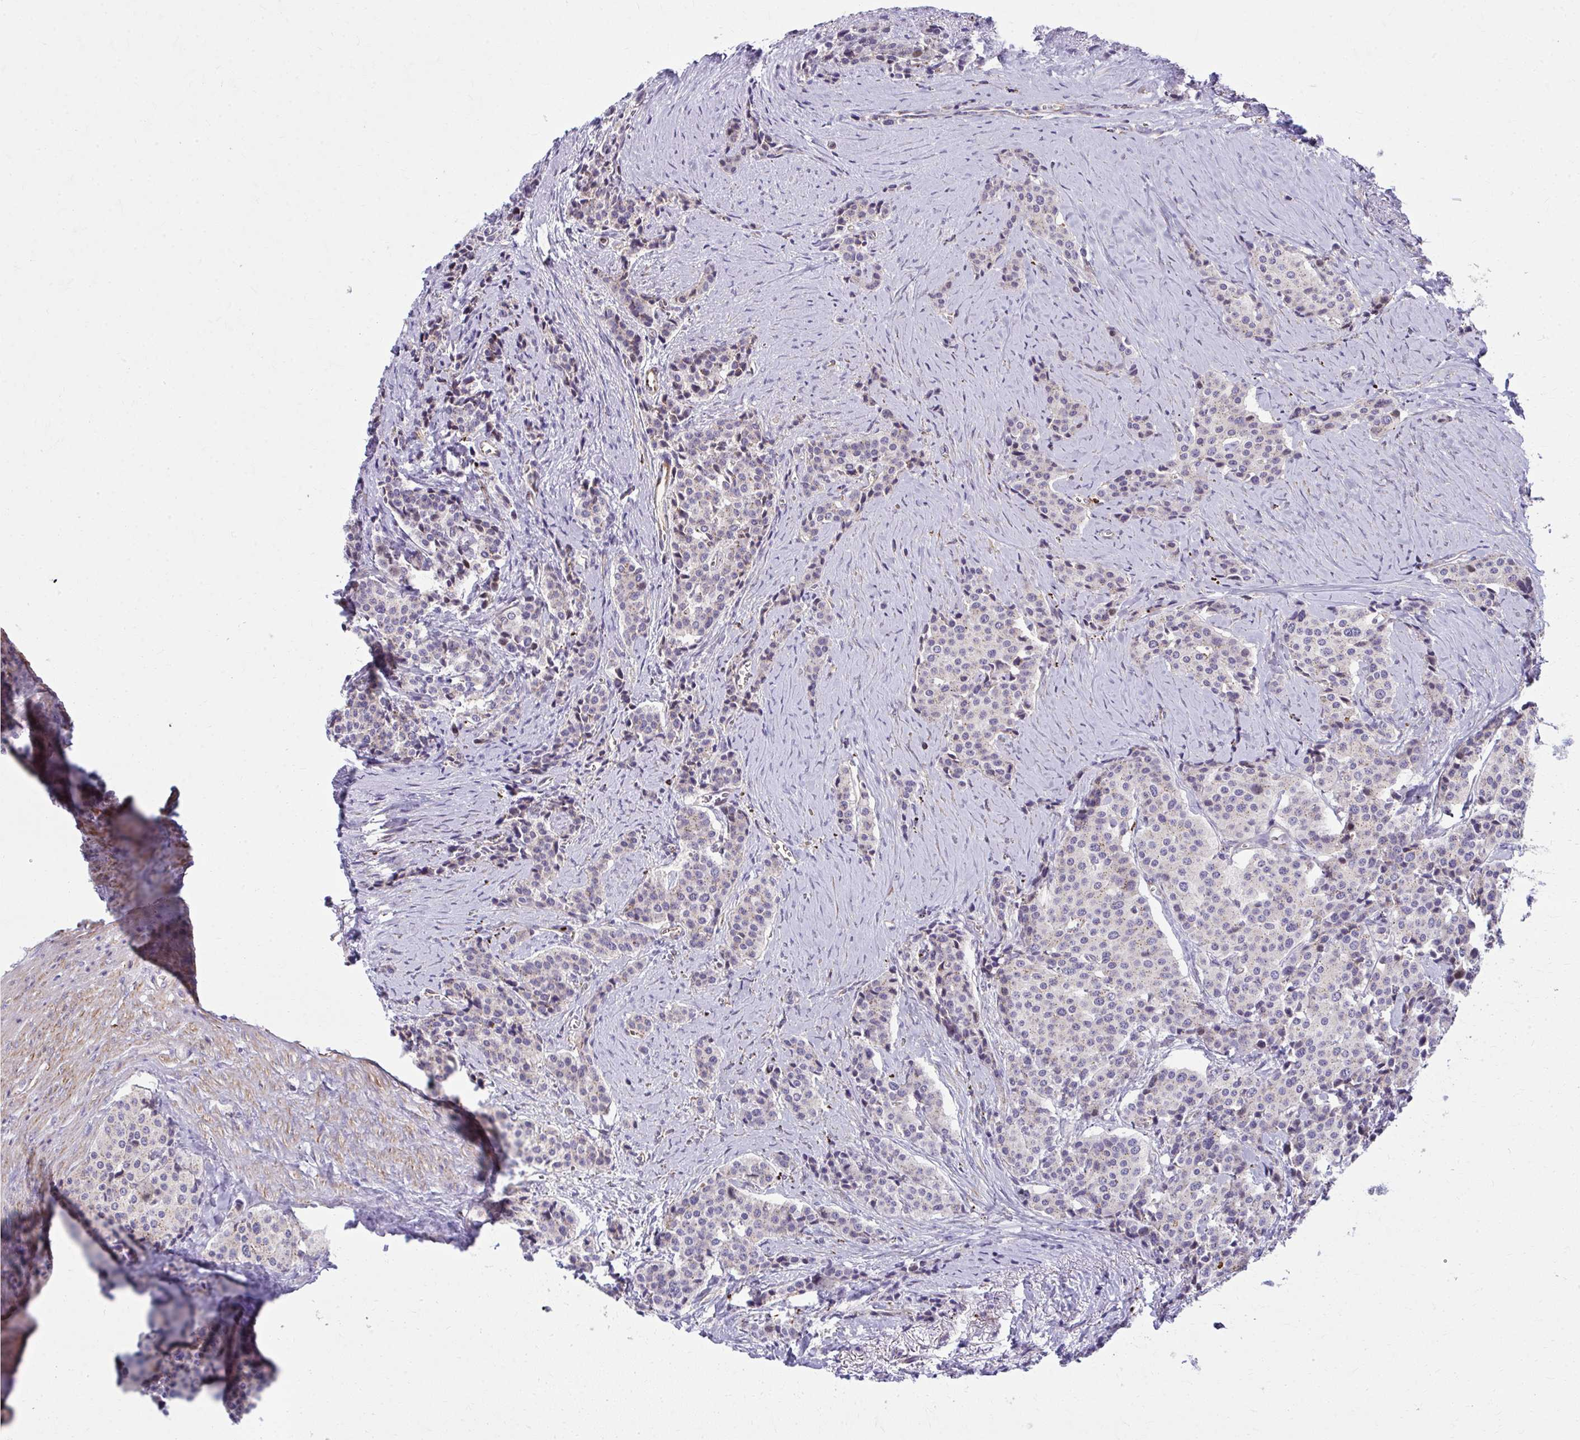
{"staining": {"intensity": "weak", "quantity": "25%-75%", "location": "cytoplasmic/membranous"}, "tissue": "carcinoid", "cell_type": "Tumor cells", "image_type": "cancer", "snomed": [{"axis": "morphology", "description": "Carcinoid, malignant, NOS"}, {"axis": "topography", "description": "Small intestine"}], "caption": "Protein staining reveals weak cytoplasmic/membranous positivity in approximately 25%-75% of tumor cells in carcinoid (malignant).", "gene": "LRRC4B", "patient": {"sex": "male", "age": 73}}